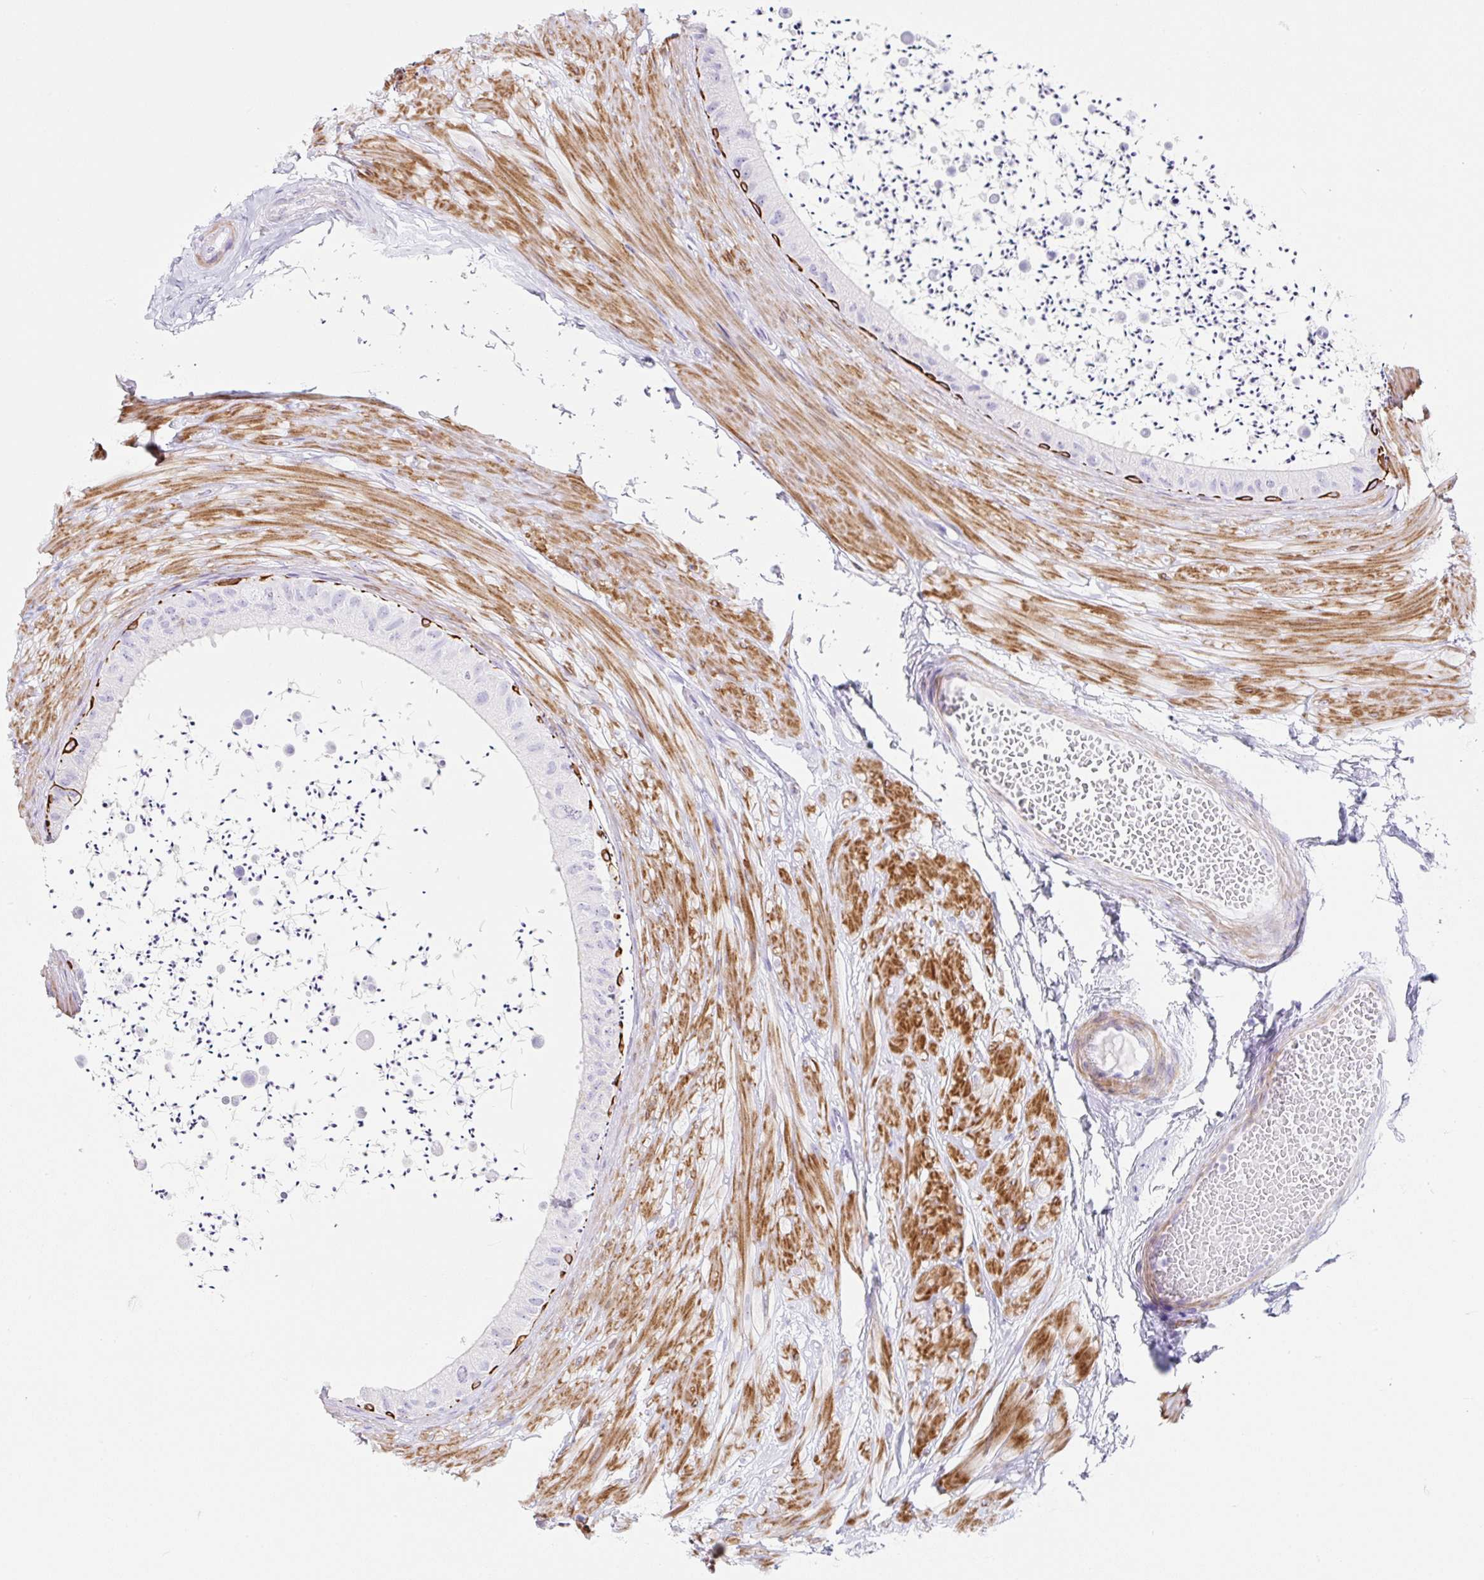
{"staining": {"intensity": "strong", "quantity": "<25%", "location": "cytoplasmic/membranous"}, "tissue": "epididymis", "cell_type": "Glandular cells", "image_type": "normal", "snomed": [{"axis": "morphology", "description": "Normal tissue, NOS"}, {"axis": "topography", "description": "Epididymis"}, {"axis": "topography", "description": "Peripheral nerve tissue"}], "caption": "Brown immunohistochemical staining in normal human epididymis demonstrates strong cytoplasmic/membranous positivity in approximately <25% of glandular cells. The protein is stained brown, and the nuclei are stained in blue (DAB (3,3'-diaminobenzidine) IHC with brightfield microscopy, high magnification).", "gene": "CLDND2", "patient": {"sex": "male", "age": 32}}